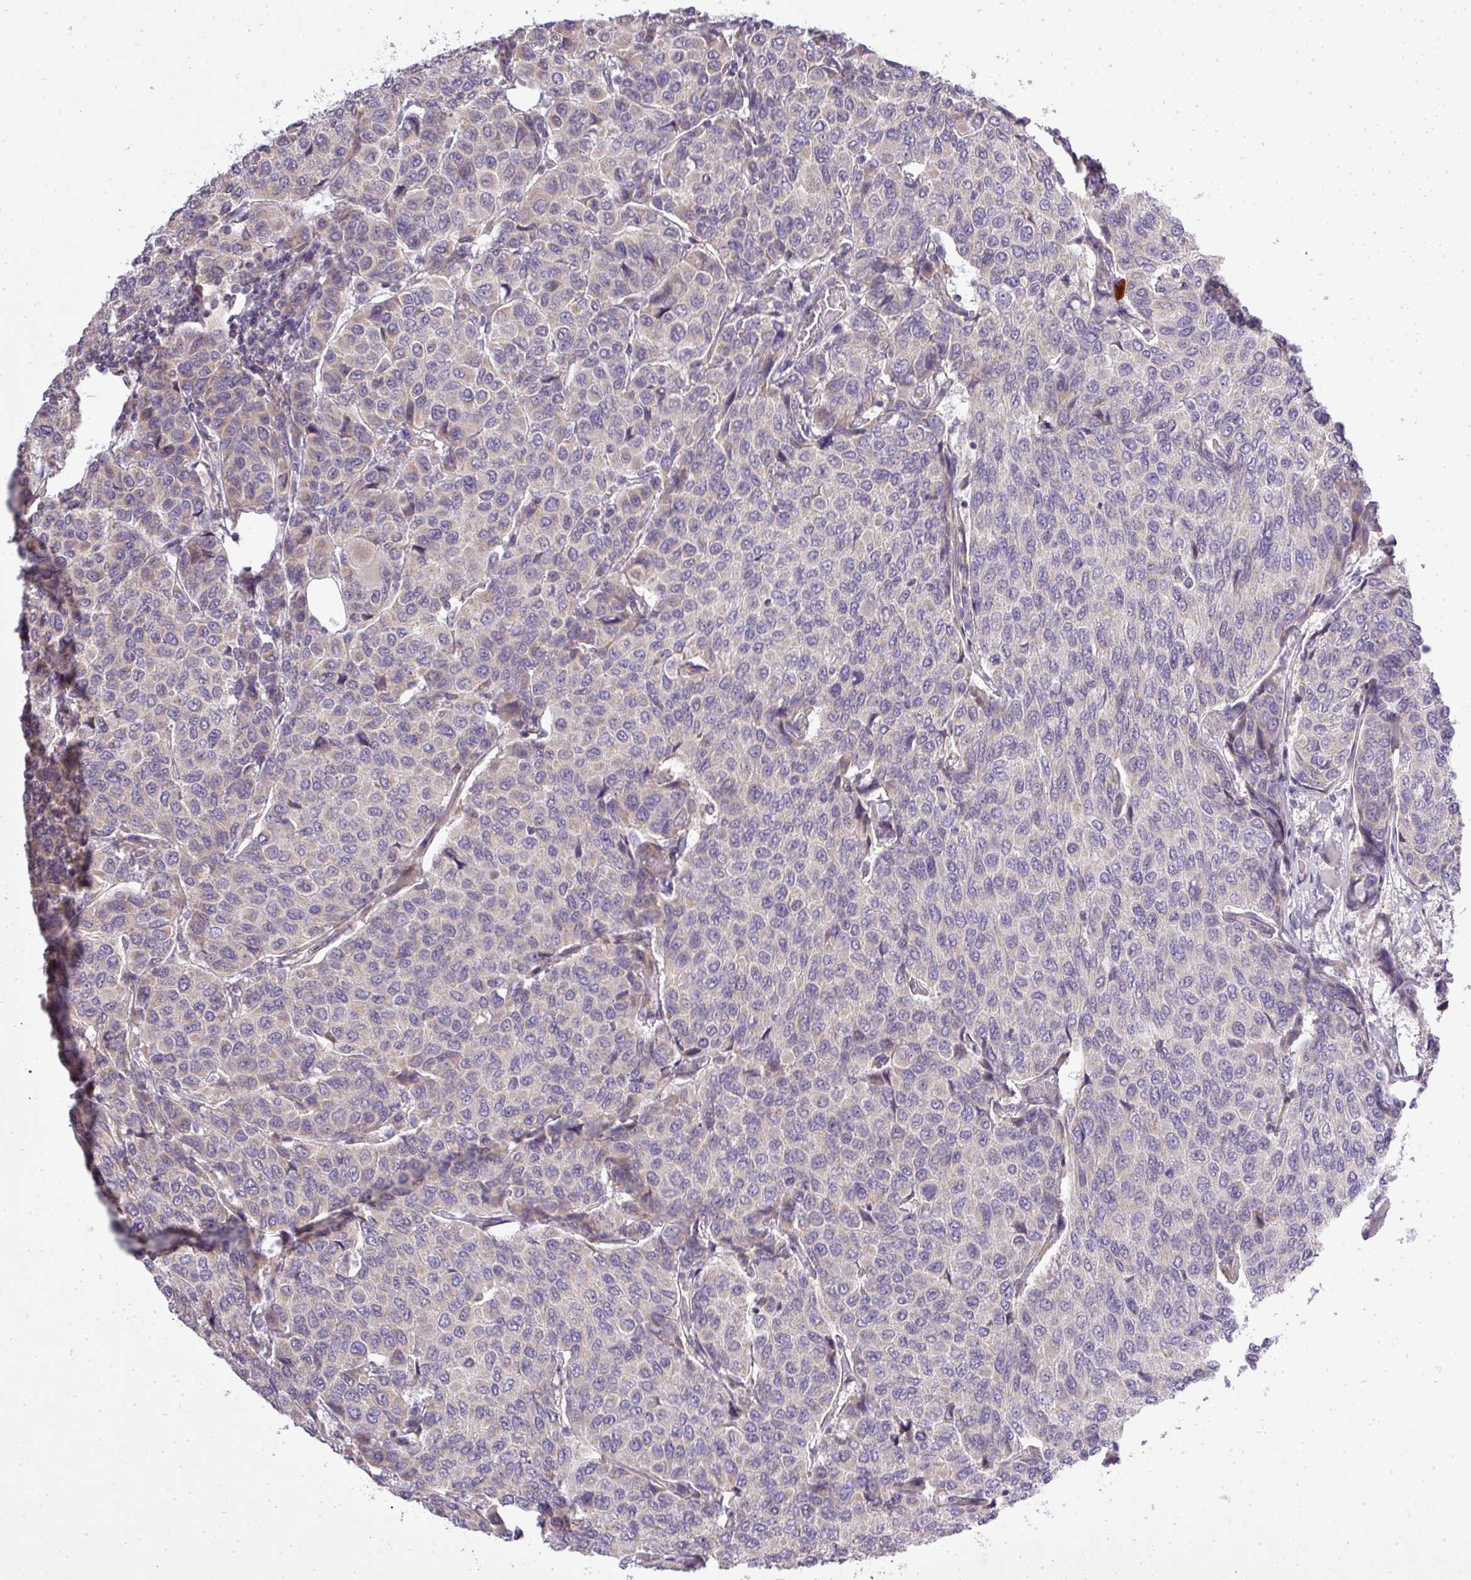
{"staining": {"intensity": "negative", "quantity": "none", "location": "none"}, "tissue": "breast cancer", "cell_type": "Tumor cells", "image_type": "cancer", "snomed": [{"axis": "morphology", "description": "Duct carcinoma"}, {"axis": "topography", "description": "Breast"}], "caption": "An image of human invasive ductal carcinoma (breast) is negative for staining in tumor cells.", "gene": "ZDHHC1", "patient": {"sex": "female", "age": 55}}